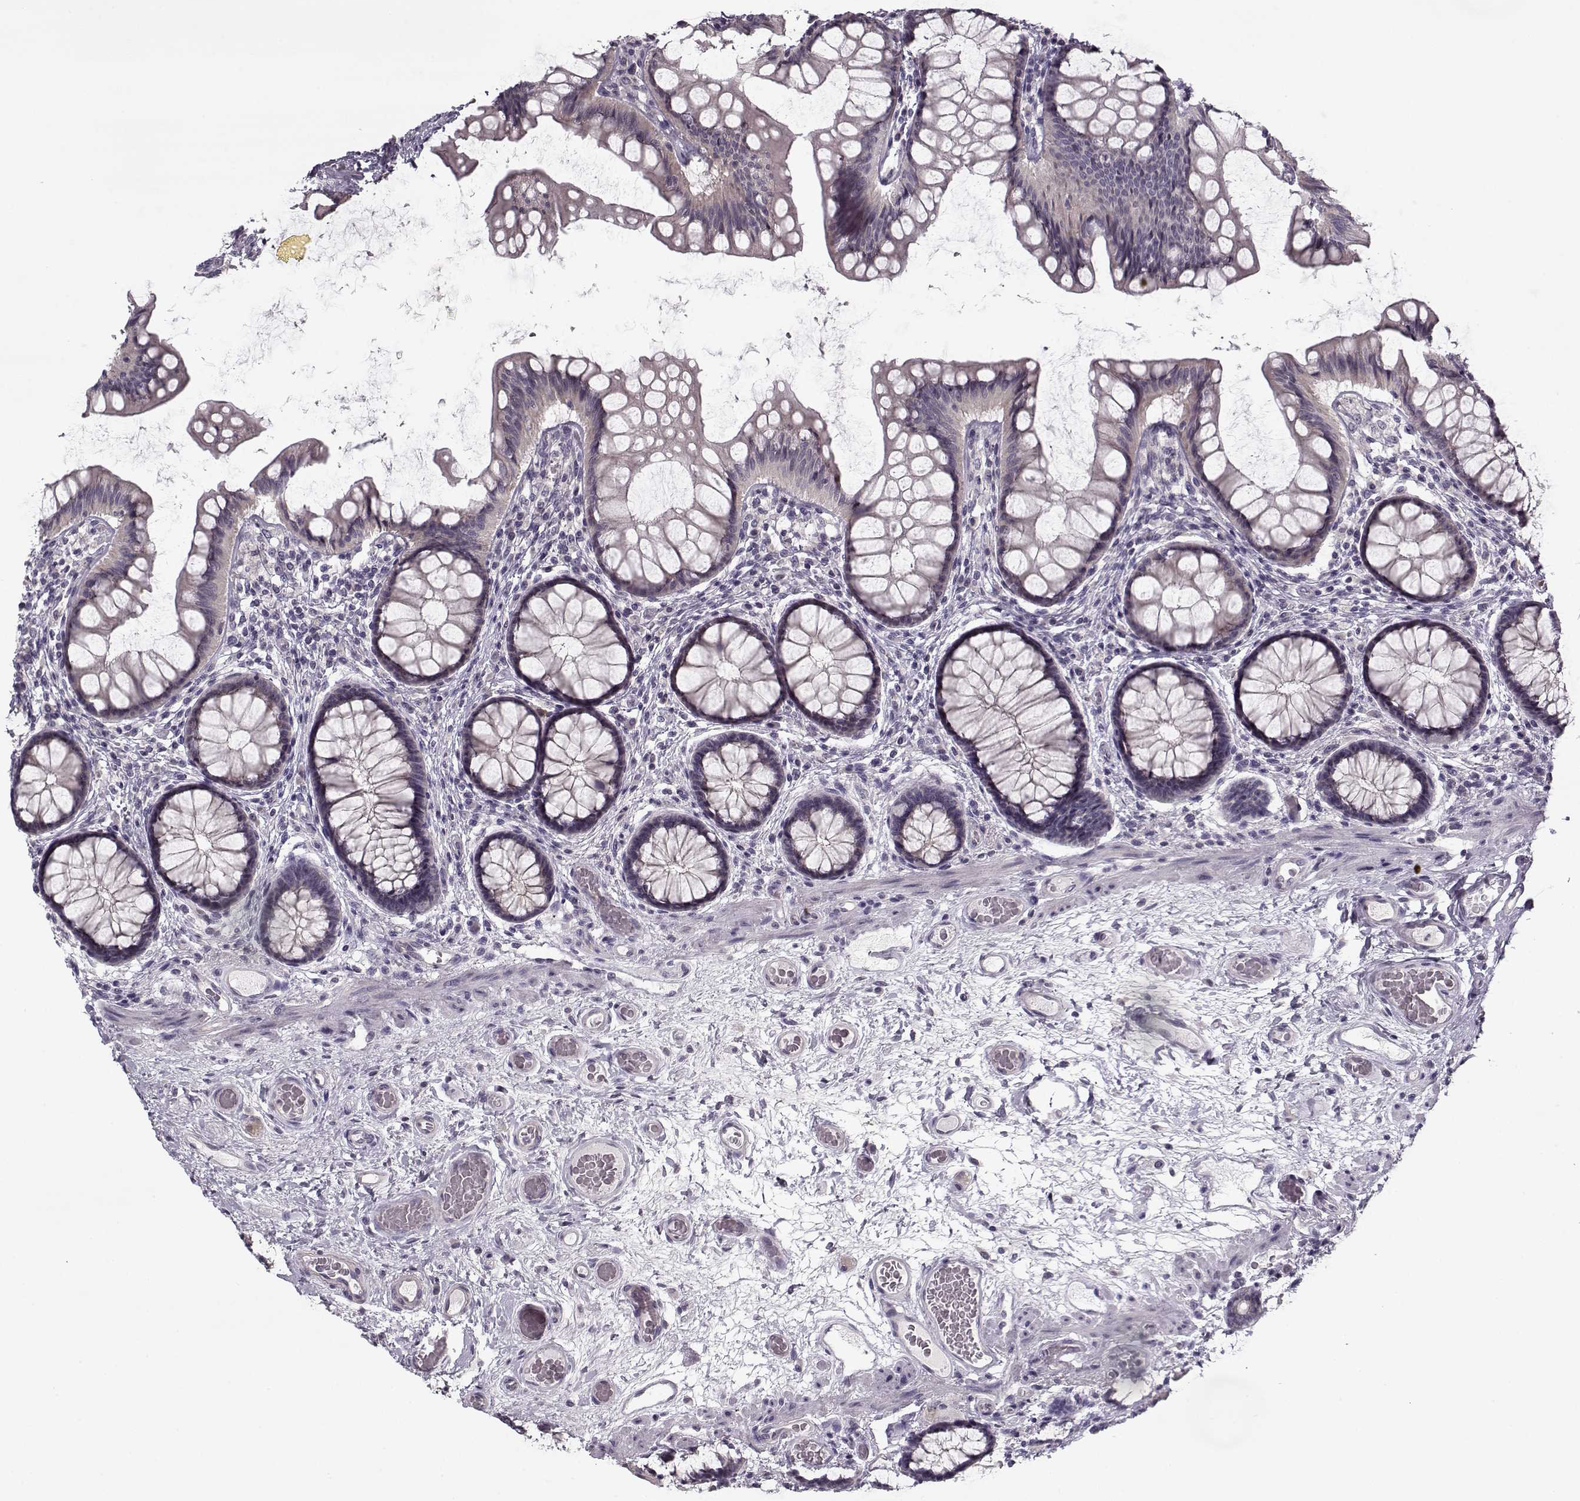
{"staining": {"intensity": "negative", "quantity": "none", "location": "none"}, "tissue": "colon", "cell_type": "Endothelial cells", "image_type": "normal", "snomed": [{"axis": "morphology", "description": "Normal tissue, NOS"}, {"axis": "topography", "description": "Colon"}], "caption": "This photomicrograph is of unremarkable colon stained with IHC to label a protein in brown with the nuclei are counter-stained blue. There is no staining in endothelial cells.", "gene": "PNMT", "patient": {"sex": "female", "age": 65}}